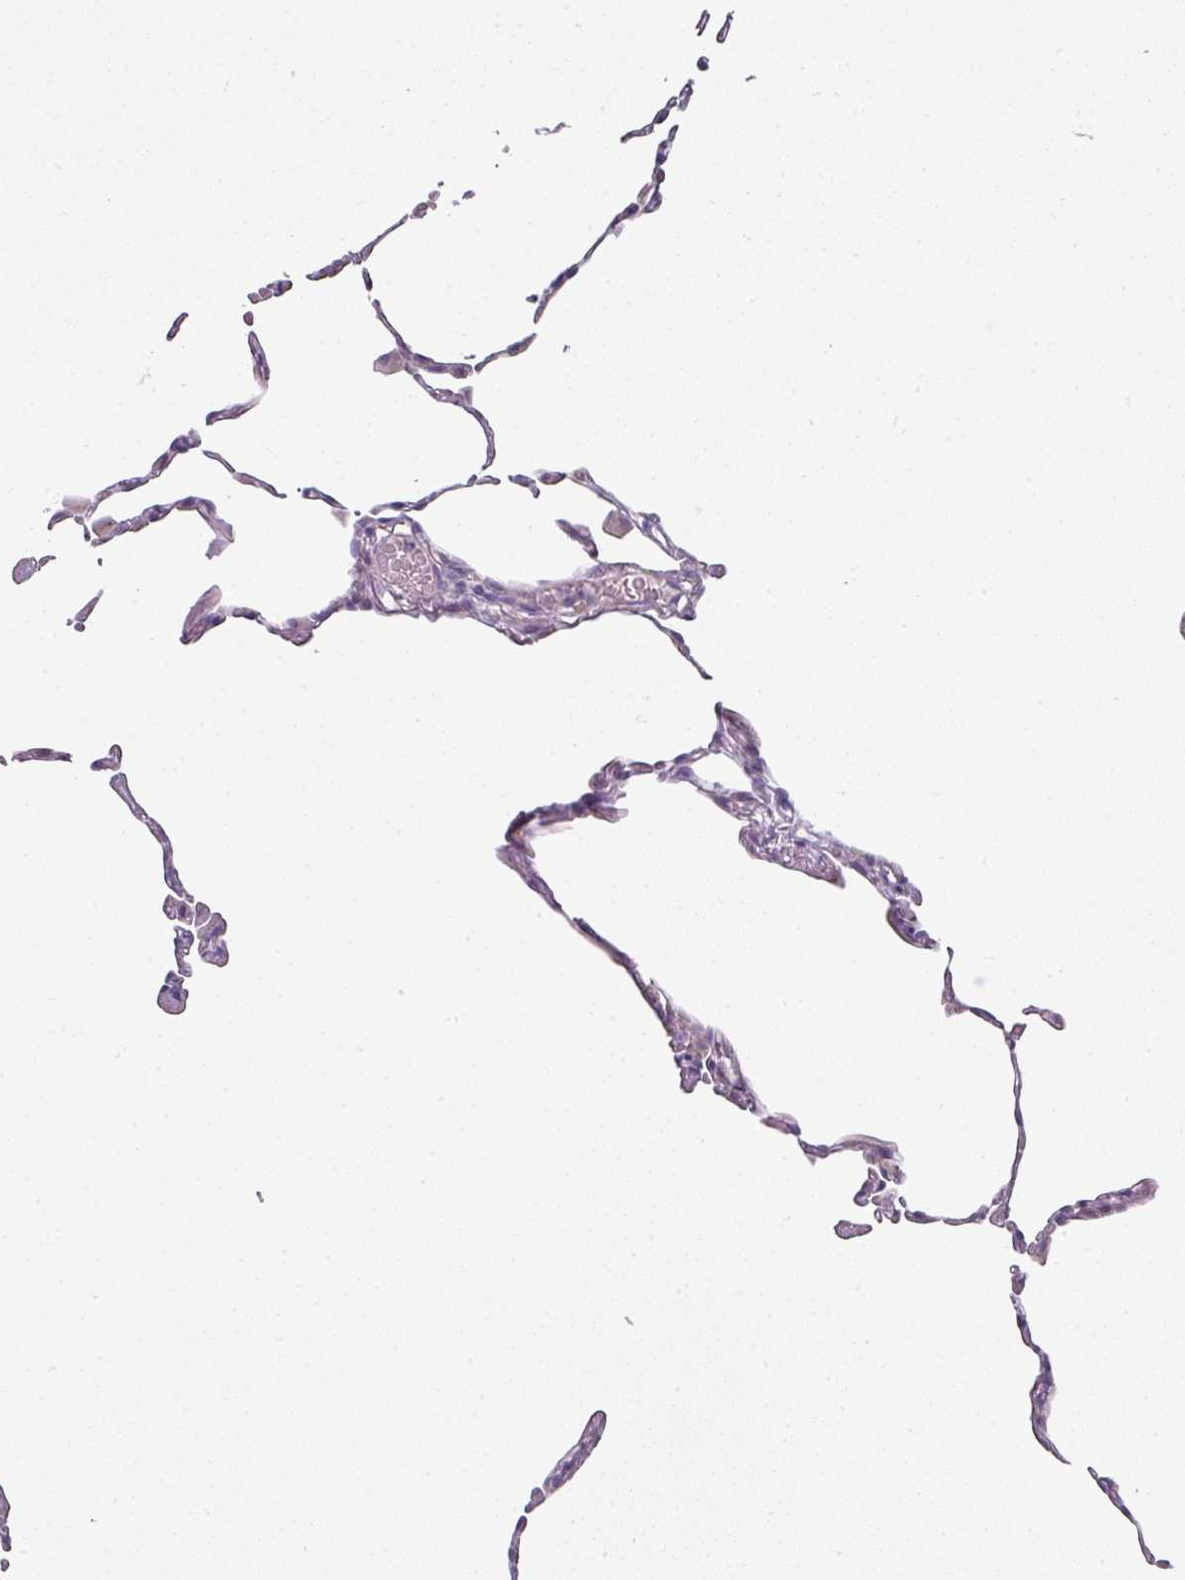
{"staining": {"intensity": "negative", "quantity": "none", "location": "none"}, "tissue": "lung", "cell_type": "Alveolar cells", "image_type": "normal", "snomed": [{"axis": "morphology", "description": "Normal tissue, NOS"}, {"axis": "topography", "description": "Lung"}], "caption": "IHC photomicrograph of normal lung stained for a protein (brown), which reveals no staining in alveolar cells.", "gene": "FHAD1", "patient": {"sex": "female", "age": 57}}